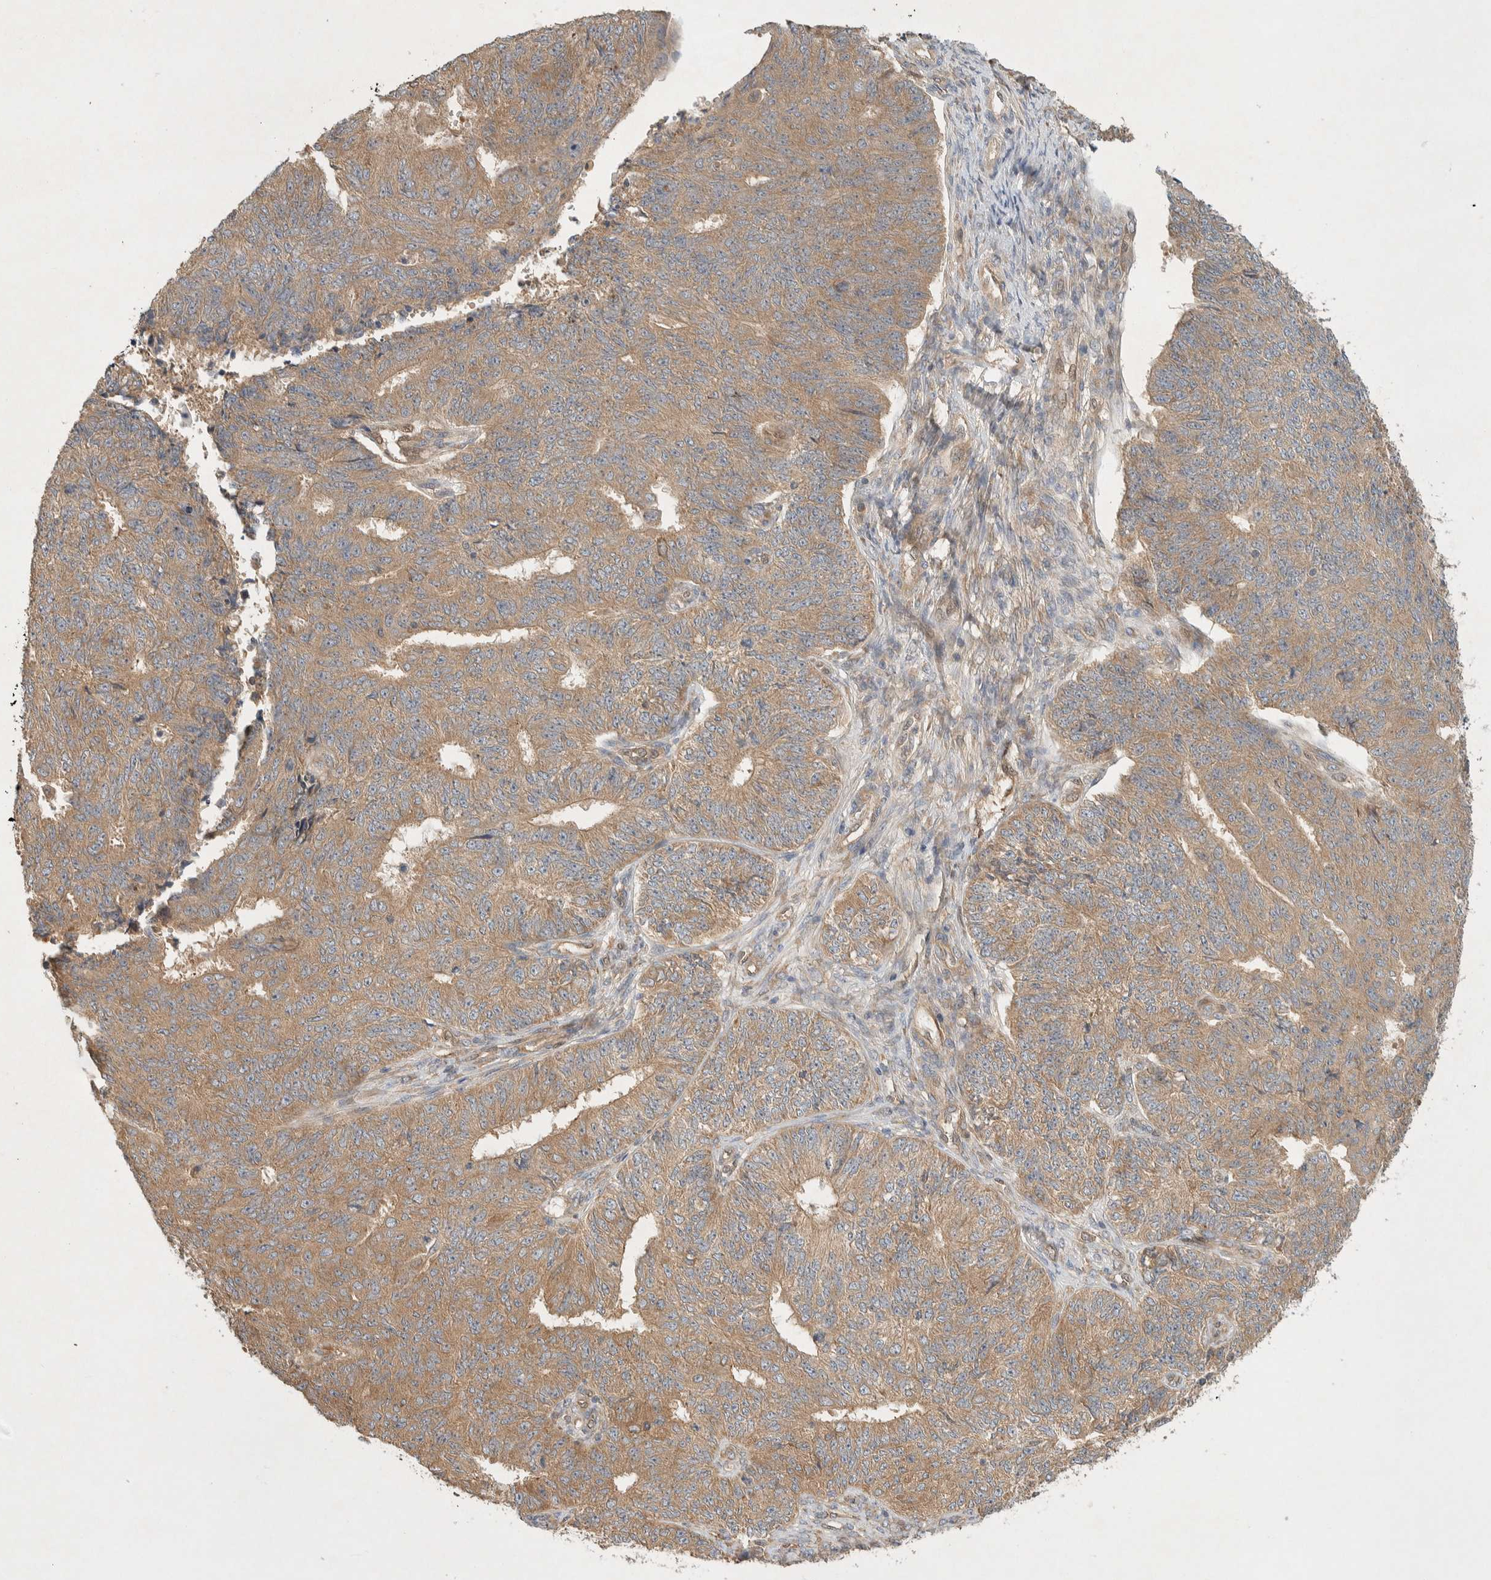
{"staining": {"intensity": "moderate", "quantity": ">75%", "location": "cytoplasmic/membranous"}, "tissue": "endometrial cancer", "cell_type": "Tumor cells", "image_type": "cancer", "snomed": [{"axis": "morphology", "description": "Adenocarcinoma, NOS"}, {"axis": "topography", "description": "Endometrium"}], "caption": "Endometrial adenocarcinoma stained with a protein marker reveals moderate staining in tumor cells.", "gene": "PXK", "patient": {"sex": "female", "age": 32}}